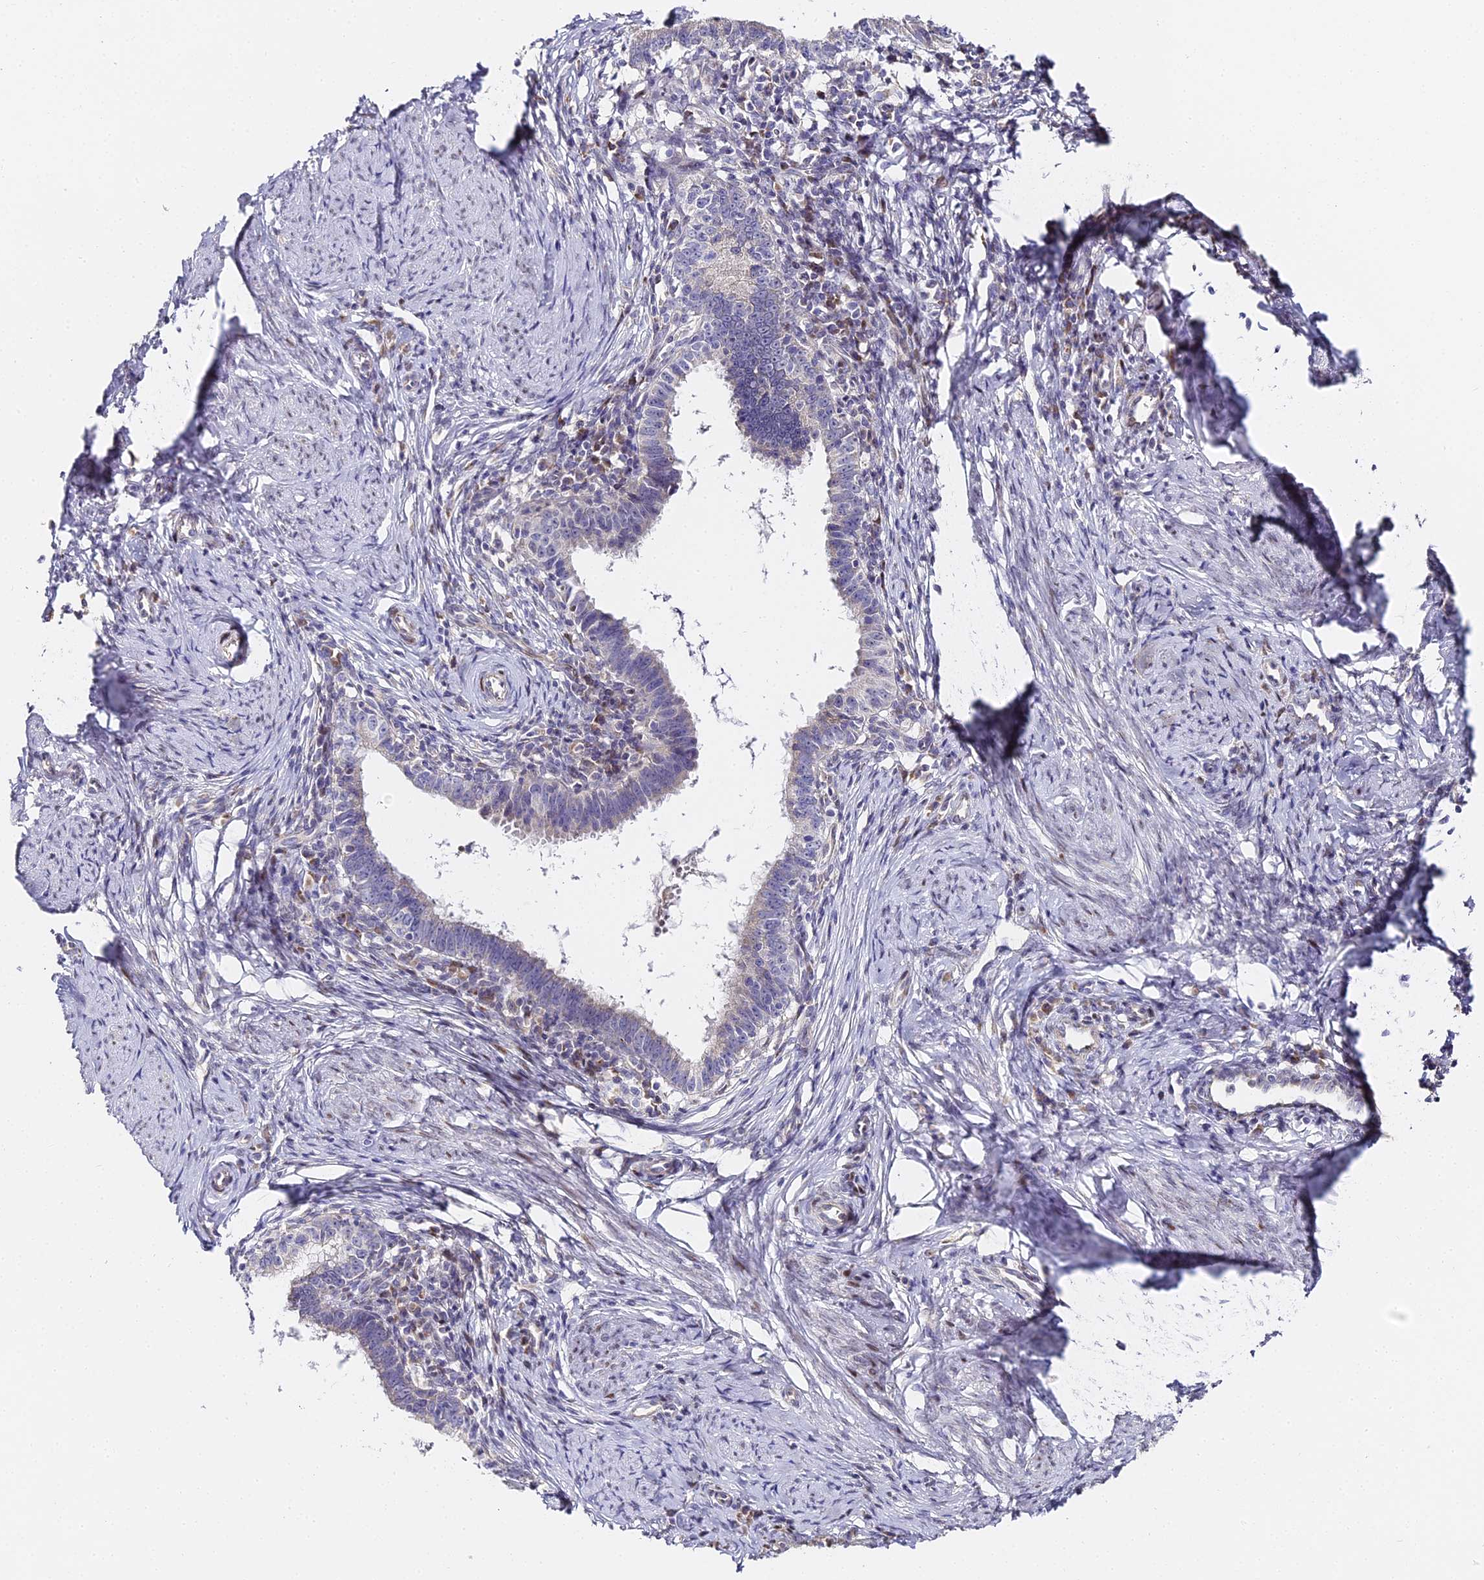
{"staining": {"intensity": "negative", "quantity": "none", "location": "none"}, "tissue": "cervical cancer", "cell_type": "Tumor cells", "image_type": "cancer", "snomed": [{"axis": "morphology", "description": "Adenocarcinoma, NOS"}, {"axis": "topography", "description": "Cervix"}], "caption": "An image of adenocarcinoma (cervical) stained for a protein shows no brown staining in tumor cells.", "gene": "SERP1", "patient": {"sex": "female", "age": 36}}